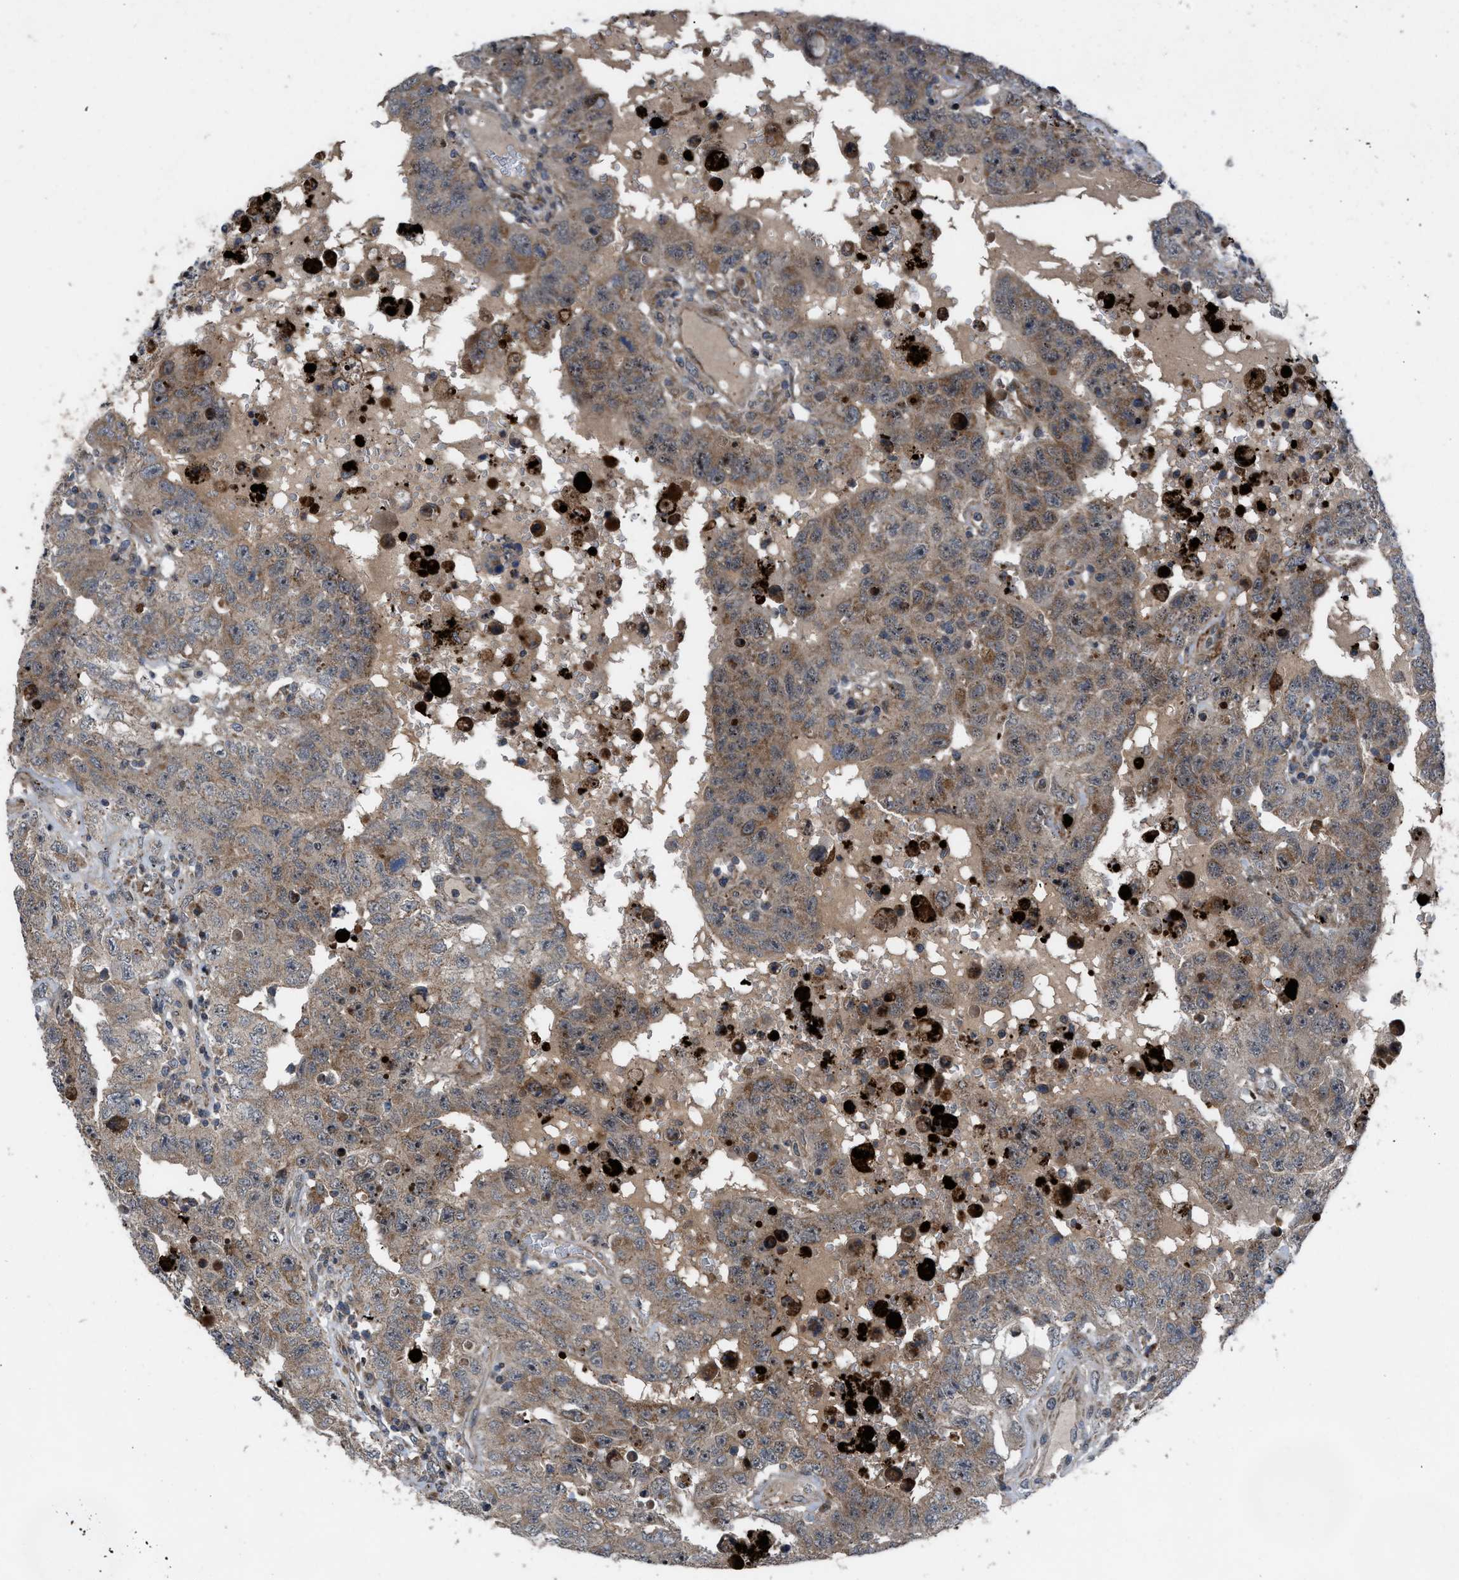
{"staining": {"intensity": "moderate", "quantity": ">75%", "location": "cytoplasmic/membranous"}, "tissue": "testis cancer", "cell_type": "Tumor cells", "image_type": "cancer", "snomed": [{"axis": "morphology", "description": "Carcinoma, Embryonal, NOS"}, {"axis": "topography", "description": "Testis"}], "caption": "An immunohistochemistry micrograph of tumor tissue is shown. Protein staining in brown labels moderate cytoplasmic/membranous positivity in embryonal carcinoma (testis) within tumor cells.", "gene": "AP3M2", "patient": {"sex": "male", "age": 26}}